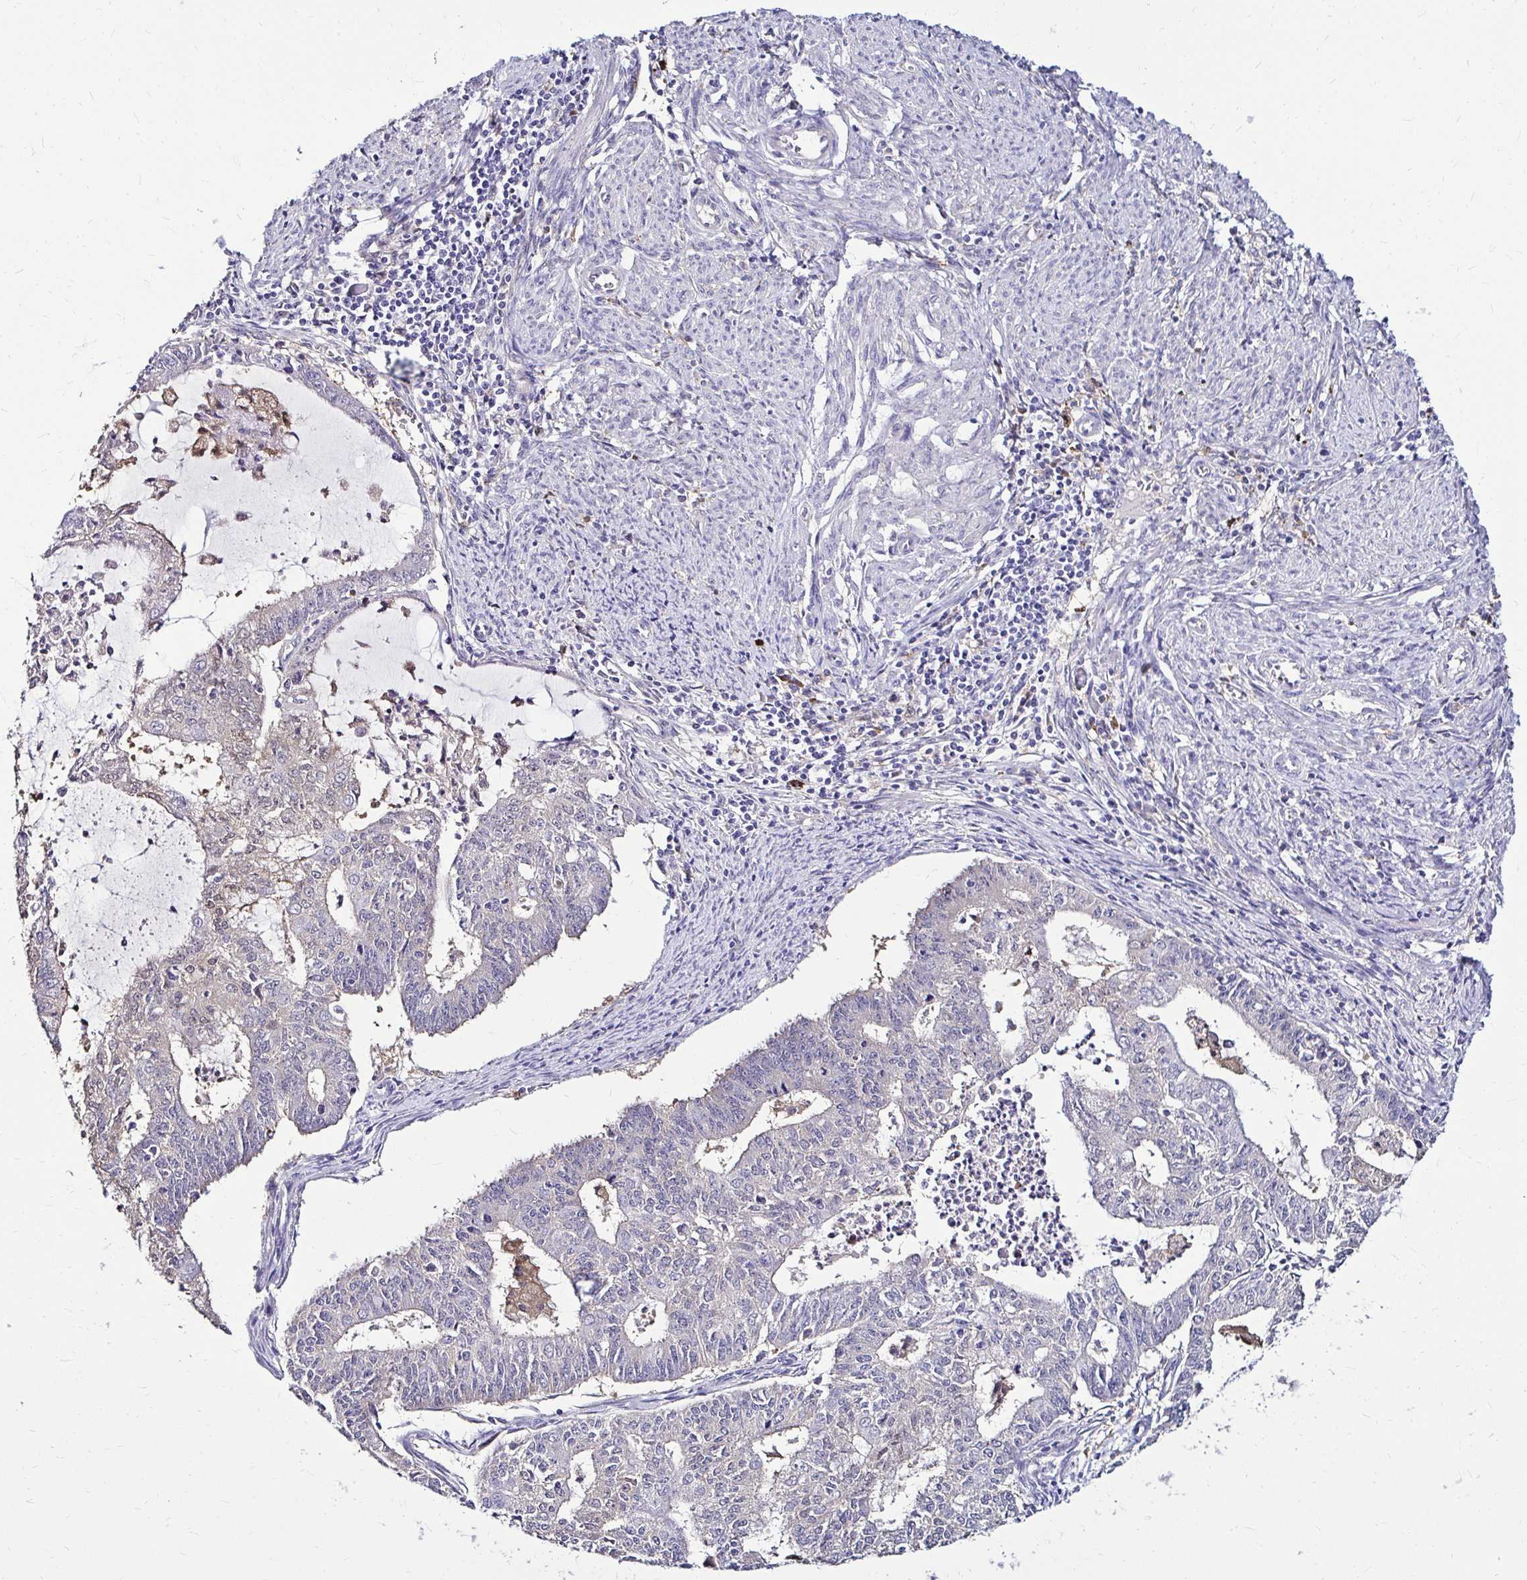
{"staining": {"intensity": "negative", "quantity": "none", "location": "none"}, "tissue": "endometrial cancer", "cell_type": "Tumor cells", "image_type": "cancer", "snomed": [{"axis": "morphology", "description": "Adenocarcinoma, NOS"}, {"axis": "topography", "description": "Endometrium"}], "caption": "There is no significant expression in tumor cells of adenocarcinoma (endometrial).", "gene": "IDH1", "patient": {"sex": "female", "age": 61}}